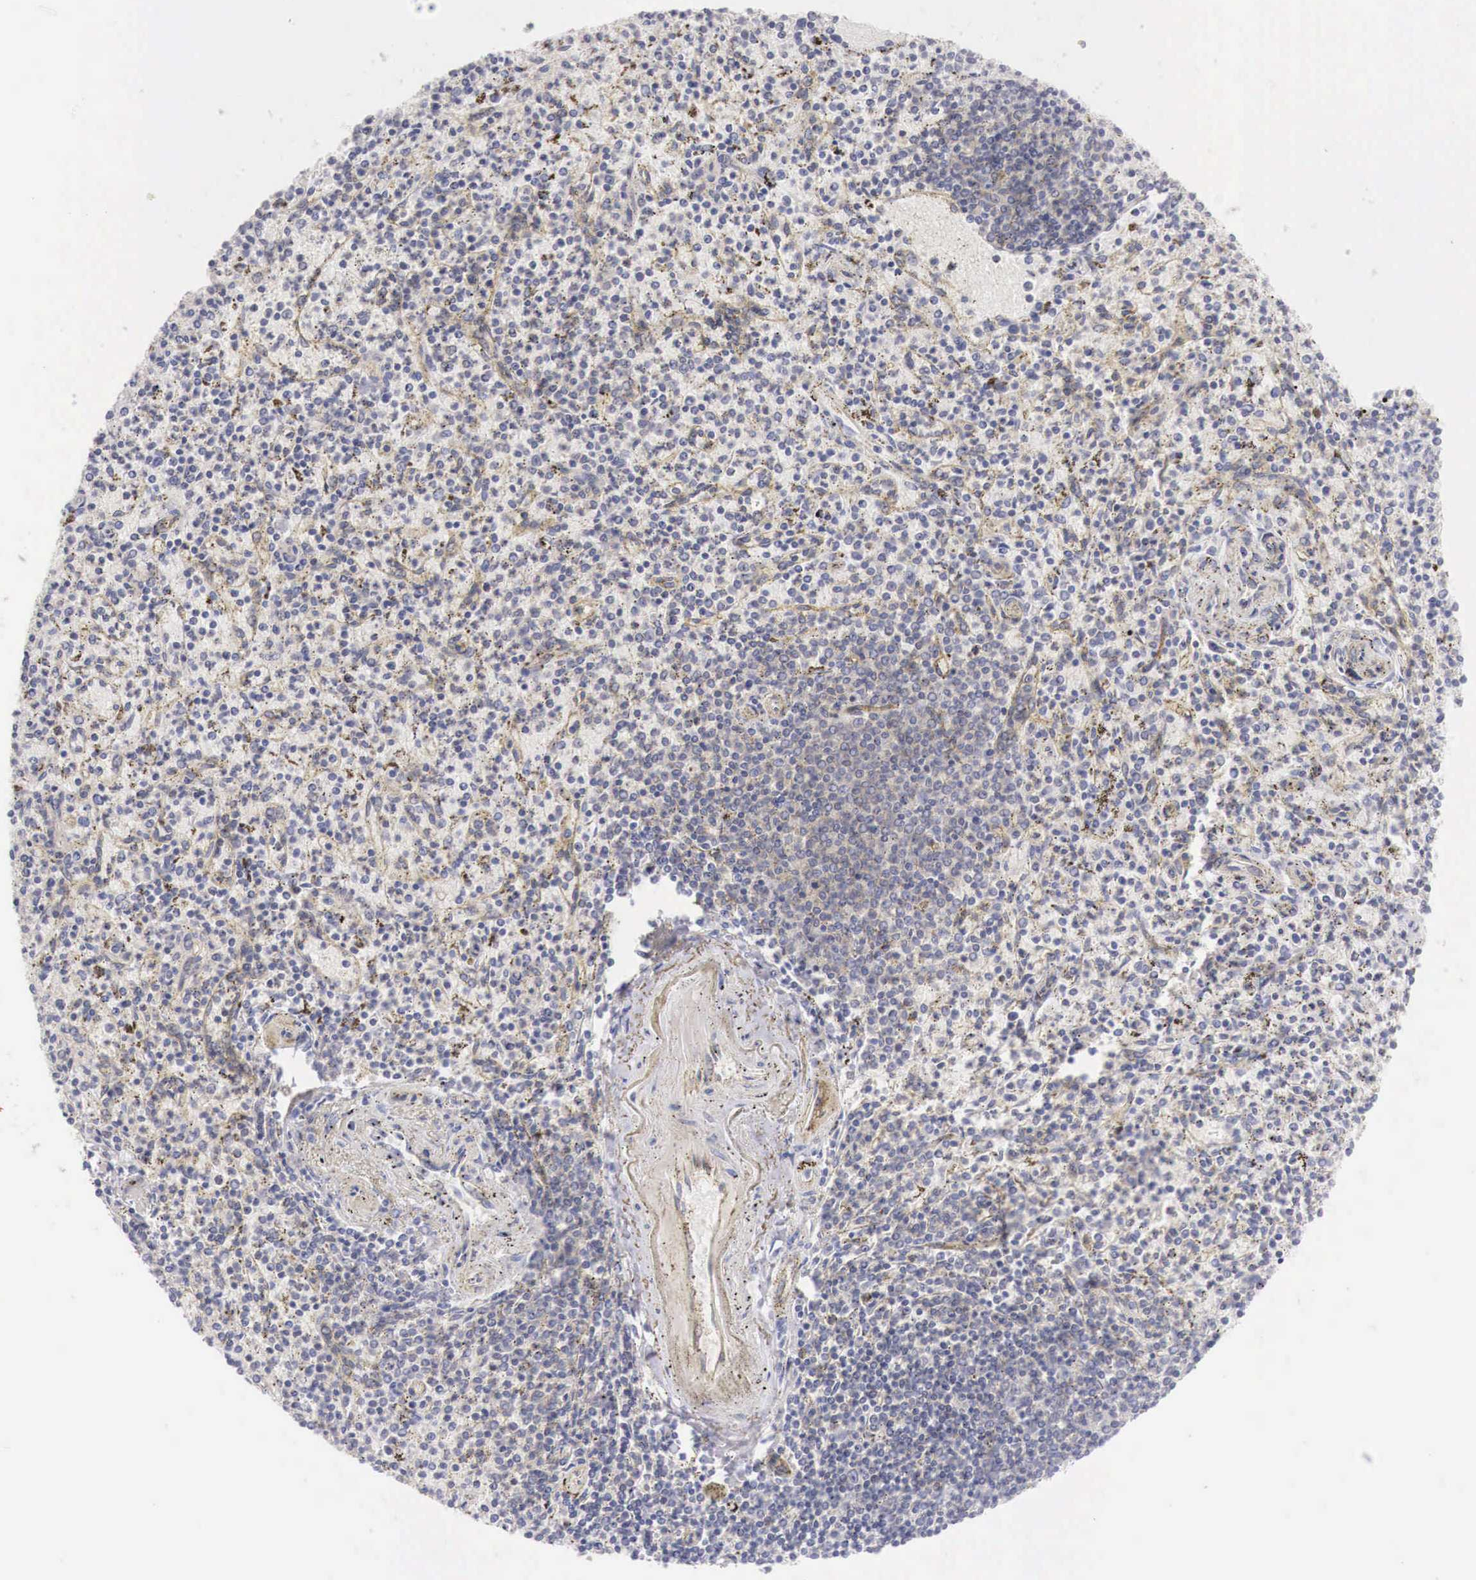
{"staining": {"intensity": "negative", "quantity": "none", "location": "none"}, "tissue": "spleen", "cell_type": "Cells in red pulp", "image_type": "normal", "snomed": [{"axis": "morphology", "description": "Normal tissue, NOS"}, {"axis": "topography", "description": "Spleen"}], "caption": "Cells in red pulp are negative for brown protein staining in normal spleen. (DAB IHC with hematoxylin counter stain).", "gene": "TRIM13", "patient": {"sex": "male", "age": 72}}